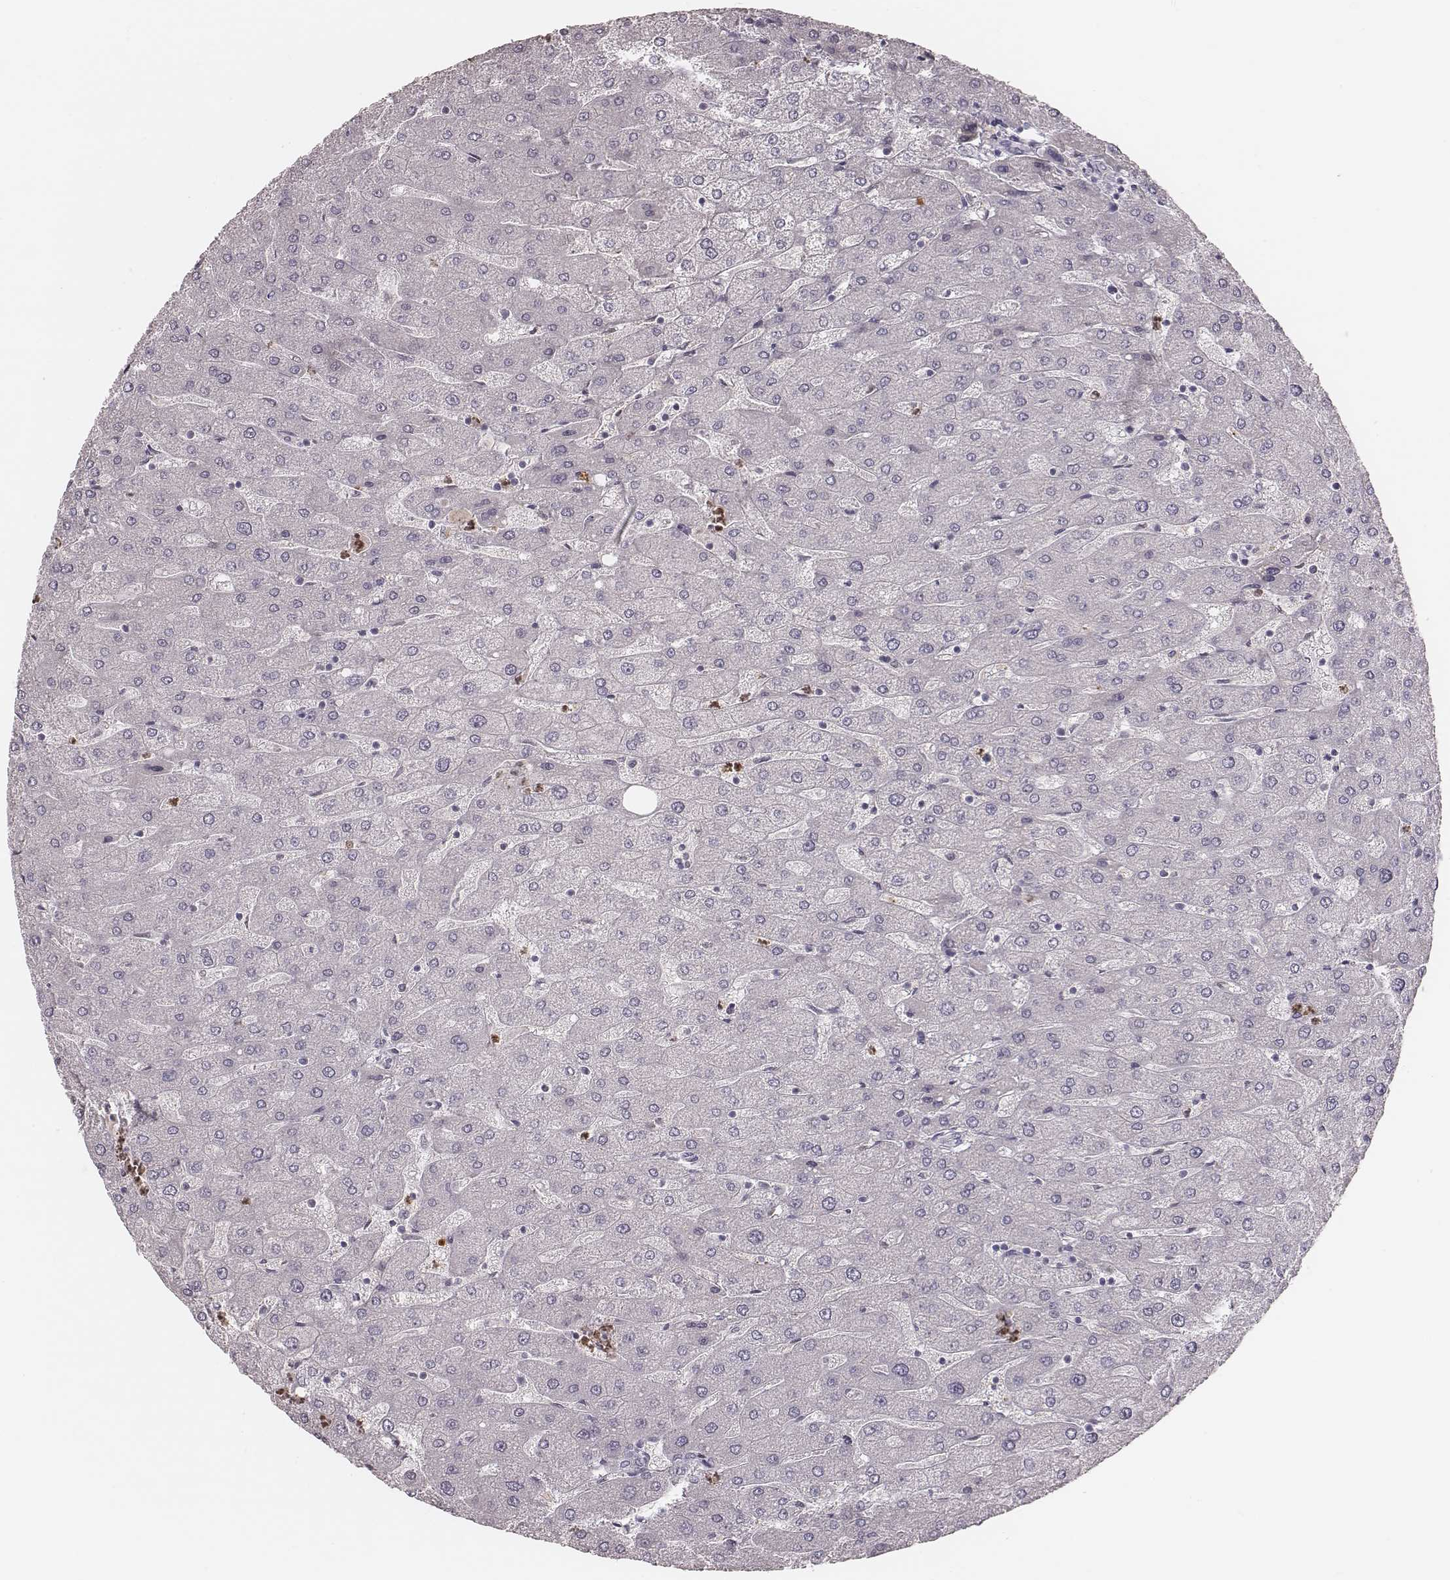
{"staining": {"intensity": "negative", "quantity": "none", "location": "none"}, "tissue": "liver", "cell_type": "Cholangiocytes", "image_type": "normal", "snomed": [{"axis": "morphology", "description": "Normal tissue, NOS"}, {"axis": "topography", "description": "Liver"}], "caption": "Immunohistochemical staining of normal liver displays no significant expression in cholangiocytes. The staining was performed using DAB to visualize the protein expression in brown, while the nuclei were stained in blue with hematoxylin (Magnification: 20x).", "gene": "KITLG", "patient": {"sex": "male", "age": 67}}